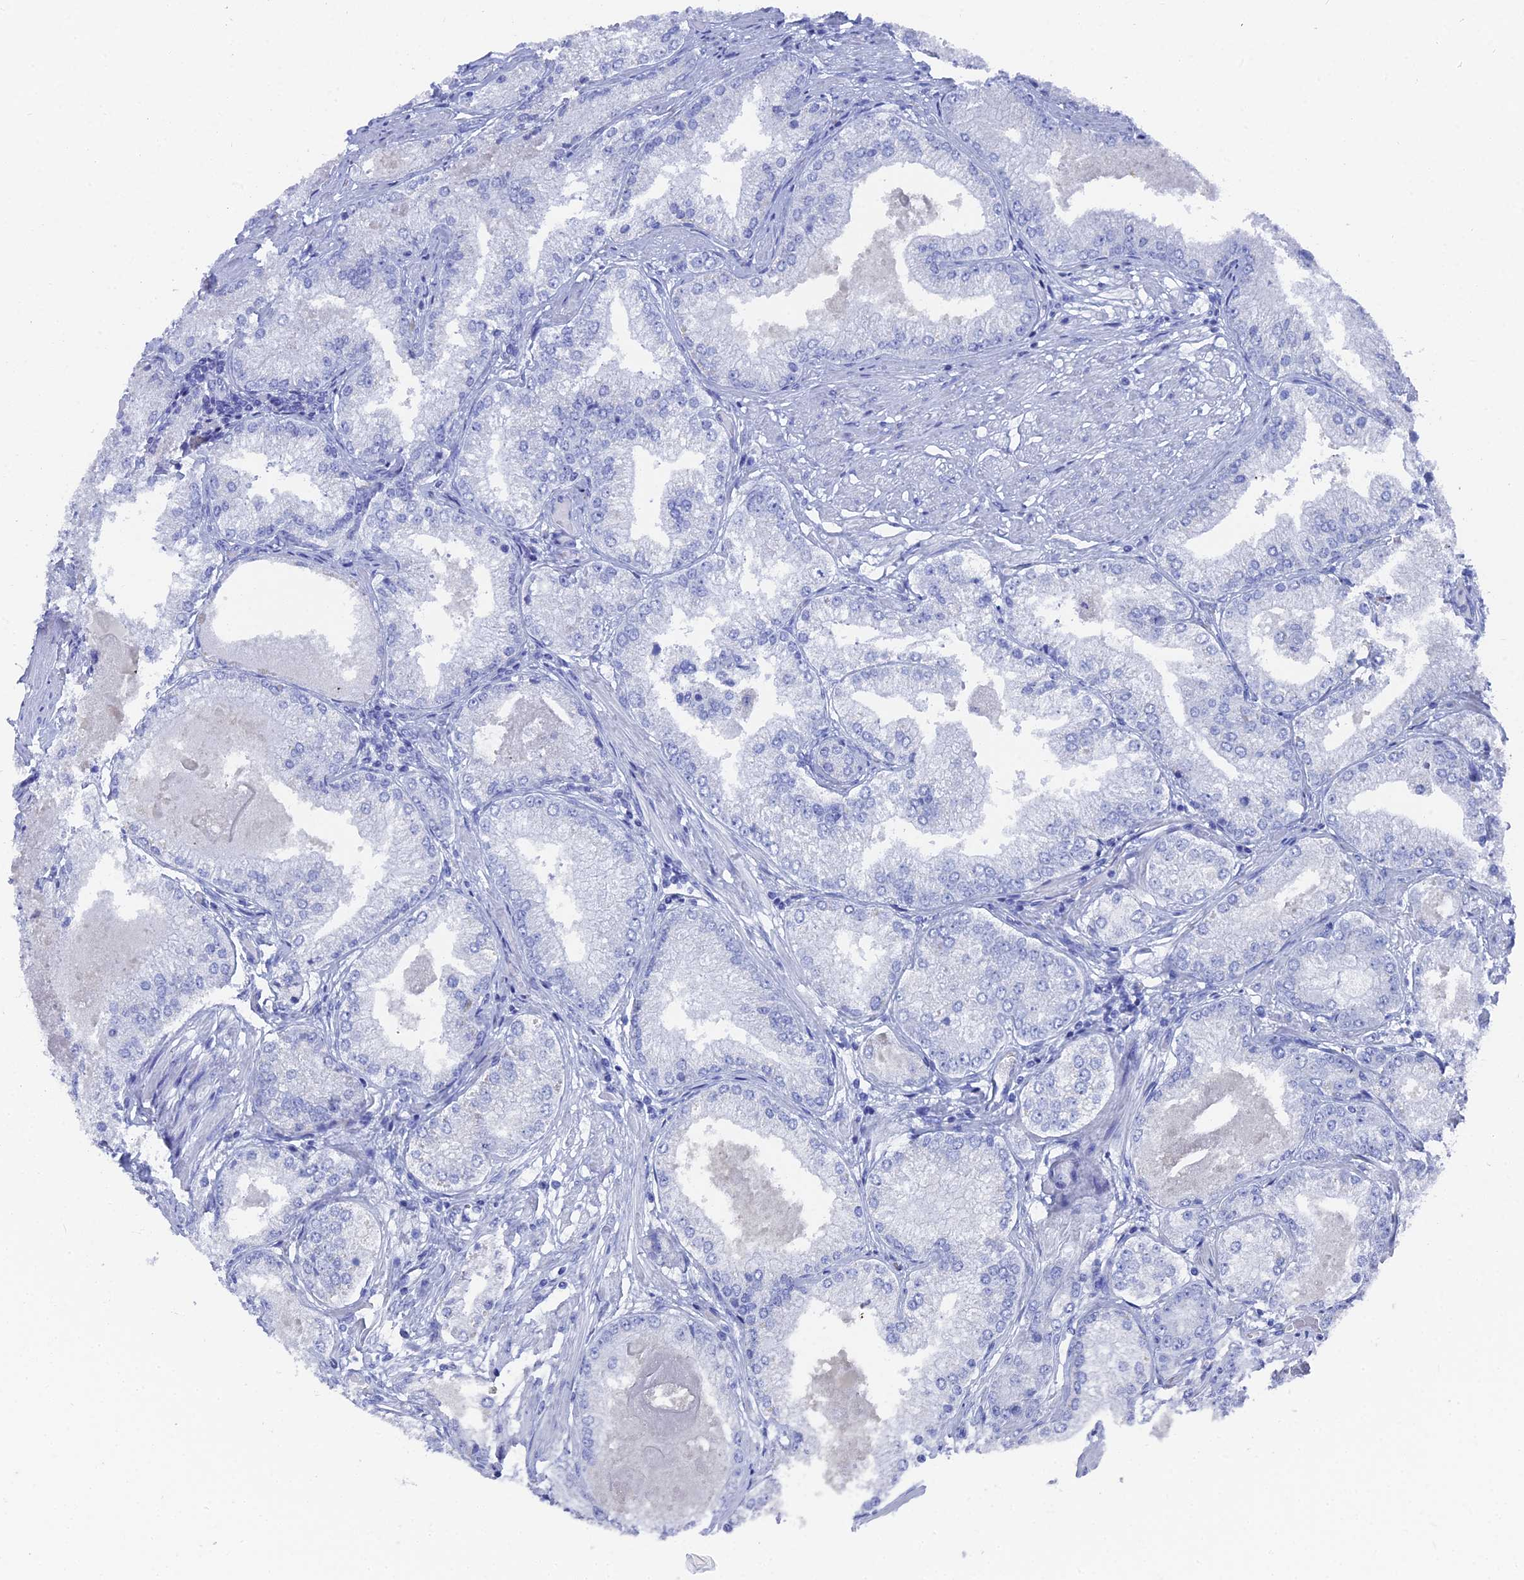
{"staining": {"intensity": "negative", "quantity": "none", "location": "none"}, "tissue": "prostate cancer", "cell_type": "Tumor cells", "image_type": "cancer", "snomed": [{"axis": "morphology", "description": "Adenocarcinoma, Low grade"}, {"axis": "topography", "description": "Prostate"}], "caption": "Immunohistochemical staining of human prostate cancer (low-grade adenocarcinoma) exhibits no significant staining in tumor cells. (Brightfield microscopy of DAB immunohistochemistry at high magnification).", "gene": "ENPP3", "patient": {"sex": "male", "age": 68}}